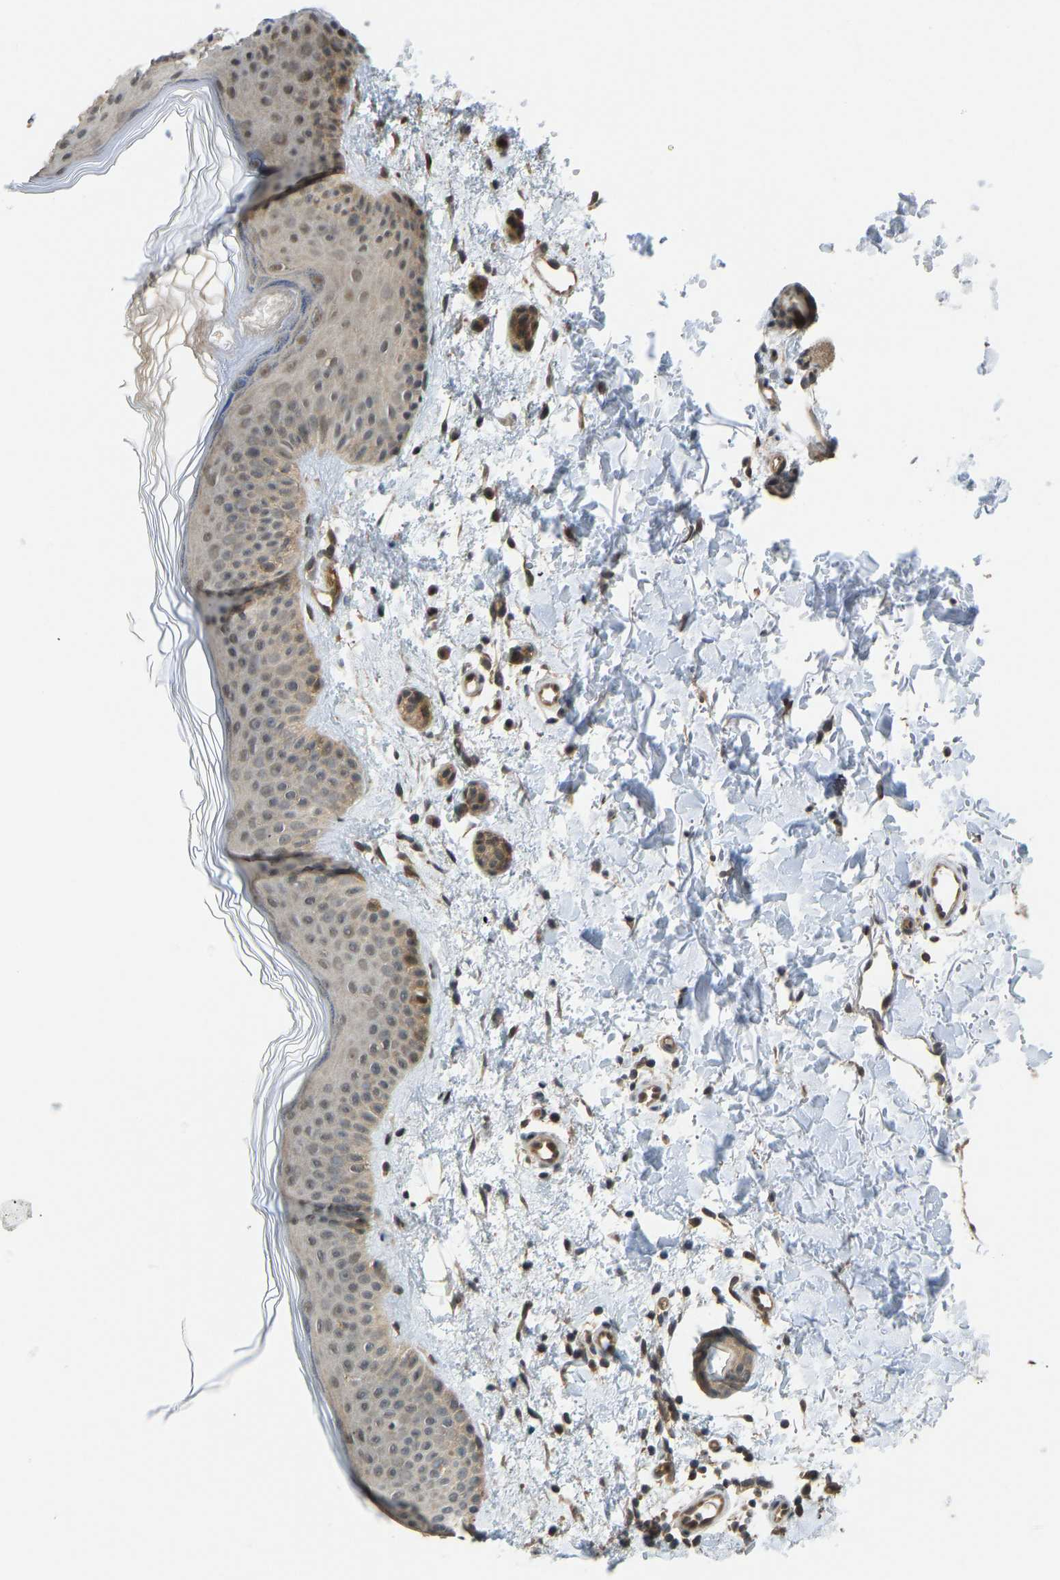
{"staining": {"intensity": "moderate", "quantity": ">75%", "location": "cytoplasmic/membranous"}, "tissue": "skin", "cell_type": "Fibroblasts", "image_type": "normal", "snomed": [{"axis": "morphology", "description": "Normal tissue, NOS"}, {"axis": "morphology", "description": "Malignant melanoma, NOS"}, {"axis": "topography", "description": "Skin"}], "caption": "Skin stained for a protein demonstrates moderate cytoplasmic/membranous positivity in fibroblasts.", "gene": "CCT8", "patient": {"sex": "male", "age": 83}}